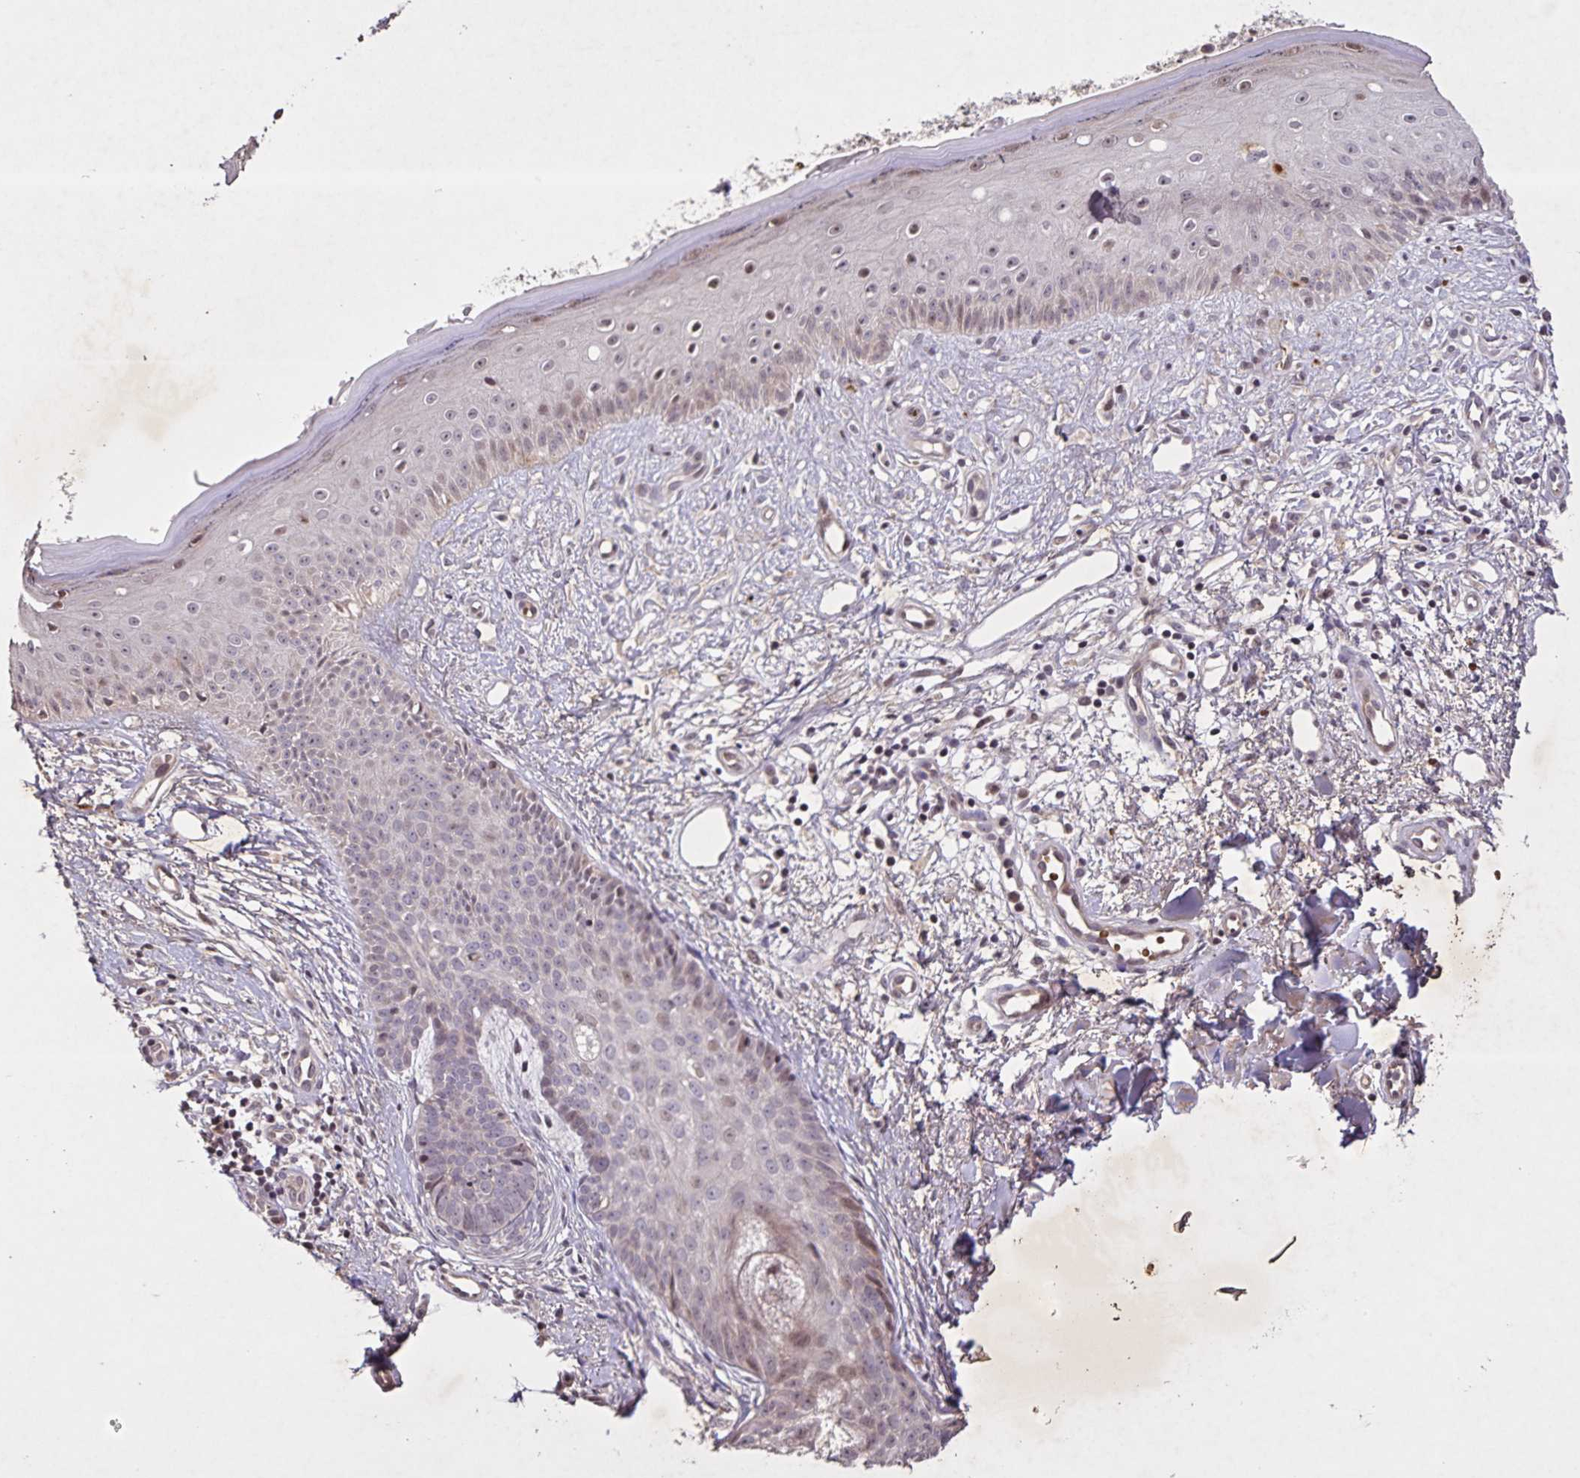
{"staining": {"intensity": "weak", "quantity": "<25%", "location": "nuclear"}, "tissue": "skin cancer", "cell_type": "Tumor cells", "image_type": "cancer", "snomed": [{"axis": "morphology", "description": "Basal cell carcinoma"}, {"axis": "topography", "description": "Skin"}], "caption": "This is an immunohistochemistry (IHC) micrograph of human skin cancer. There is no positivity in tumor cells.", "gene": "GDF2", "patient": {"sex": "male", "age": 51}}